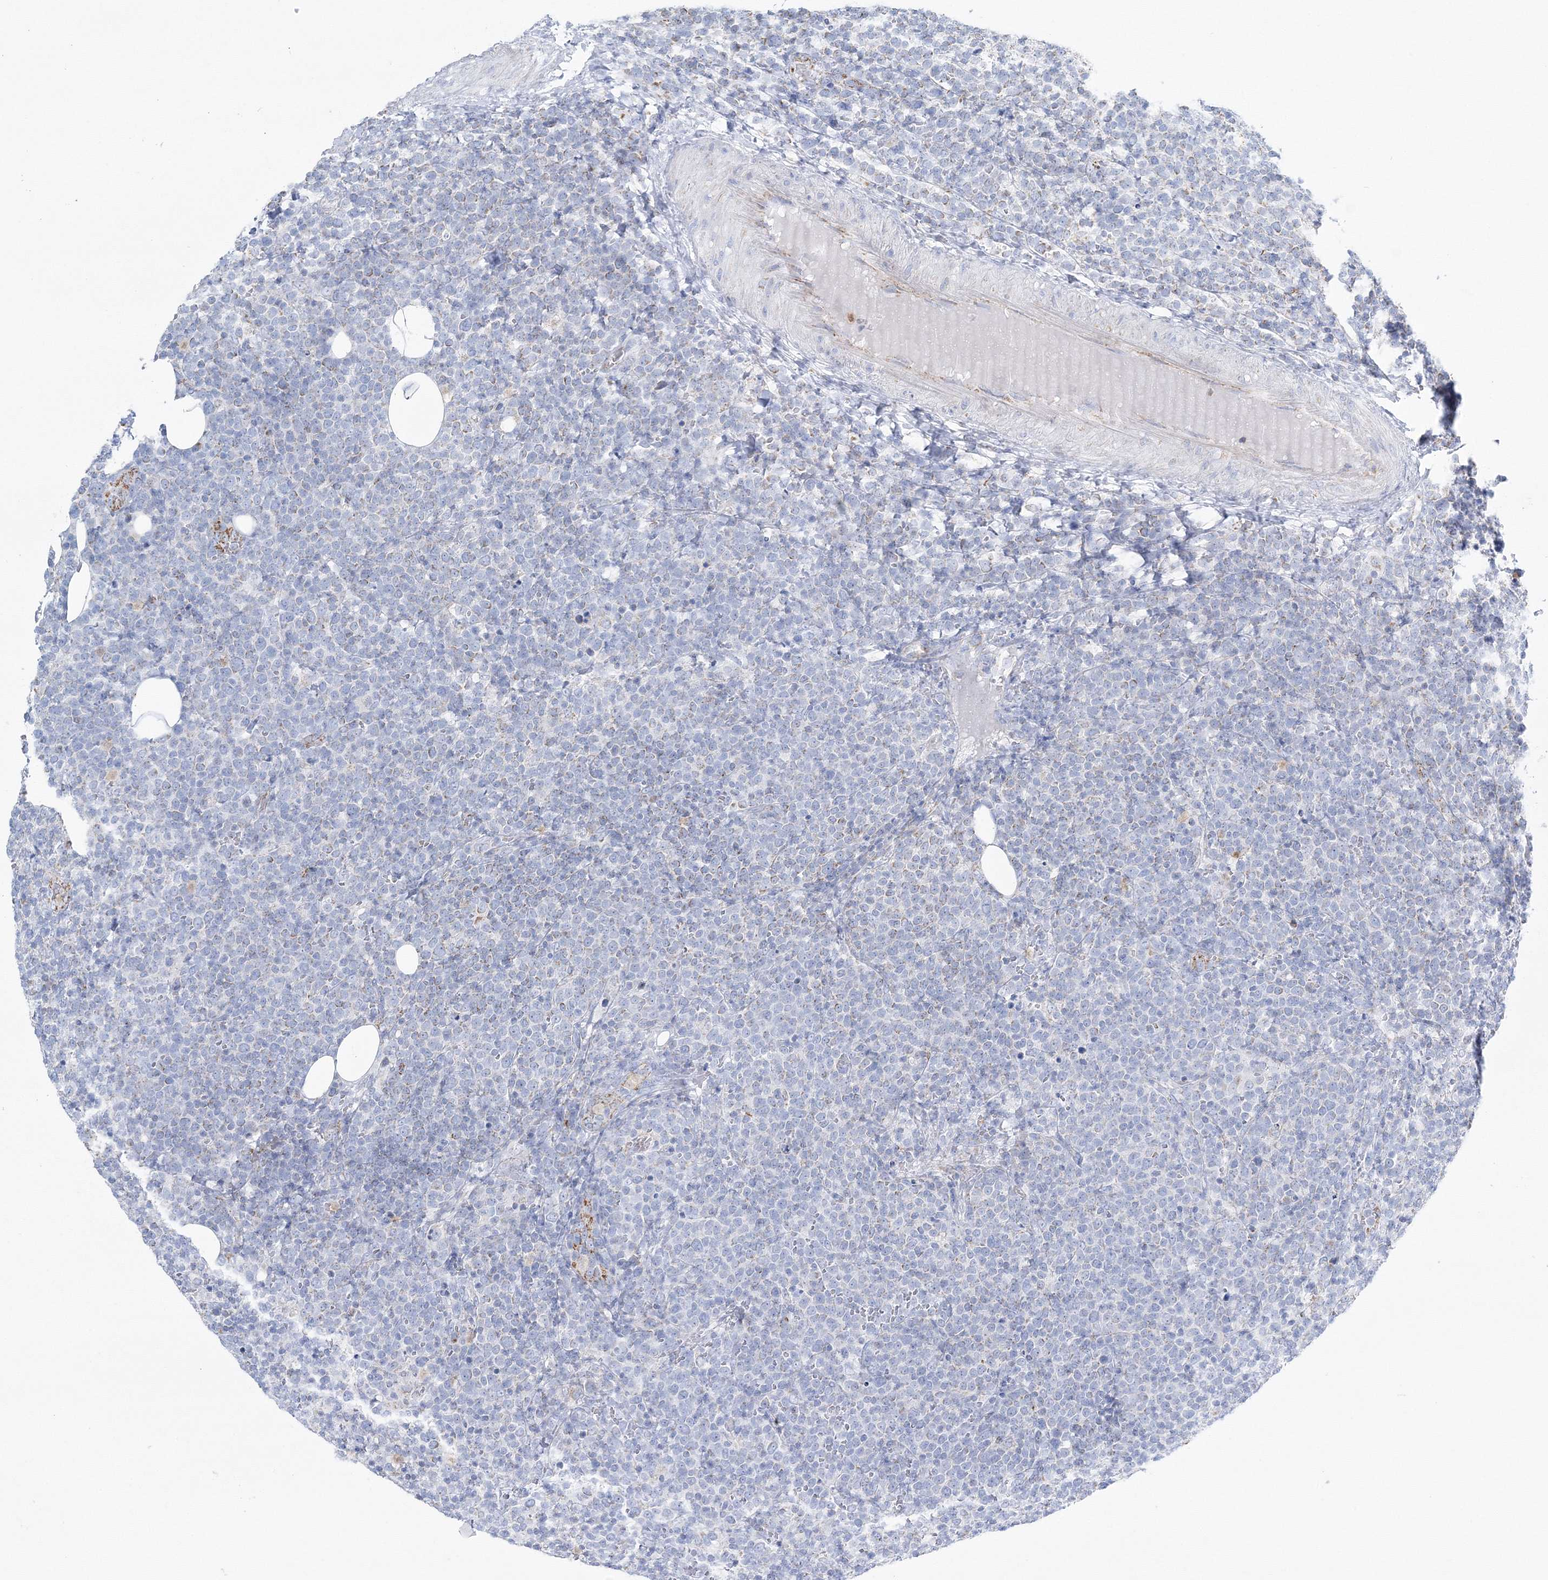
{"staining": {"intensity": "negative", "quantity": "none", "location": "none"}, "tissue": "lymphoma", "cell_type": "Tumor cells", "image_type": "cancer", "snomed": [{"axis": "morphology", "description": "Malignant lymphoma, non-Hodgkin's type, High grade"}, {"axis": "topography", "description": "Lymph node"}], "caption": "IHC histopathology image of neoplastic tissue: lymphoma stained with DAB (3,3'-diaminobenzidine) demonstrates no significant protein expression in tumor cells.", "gene": "HIBCH", "patient": {"sex": "male", "age": 61}}